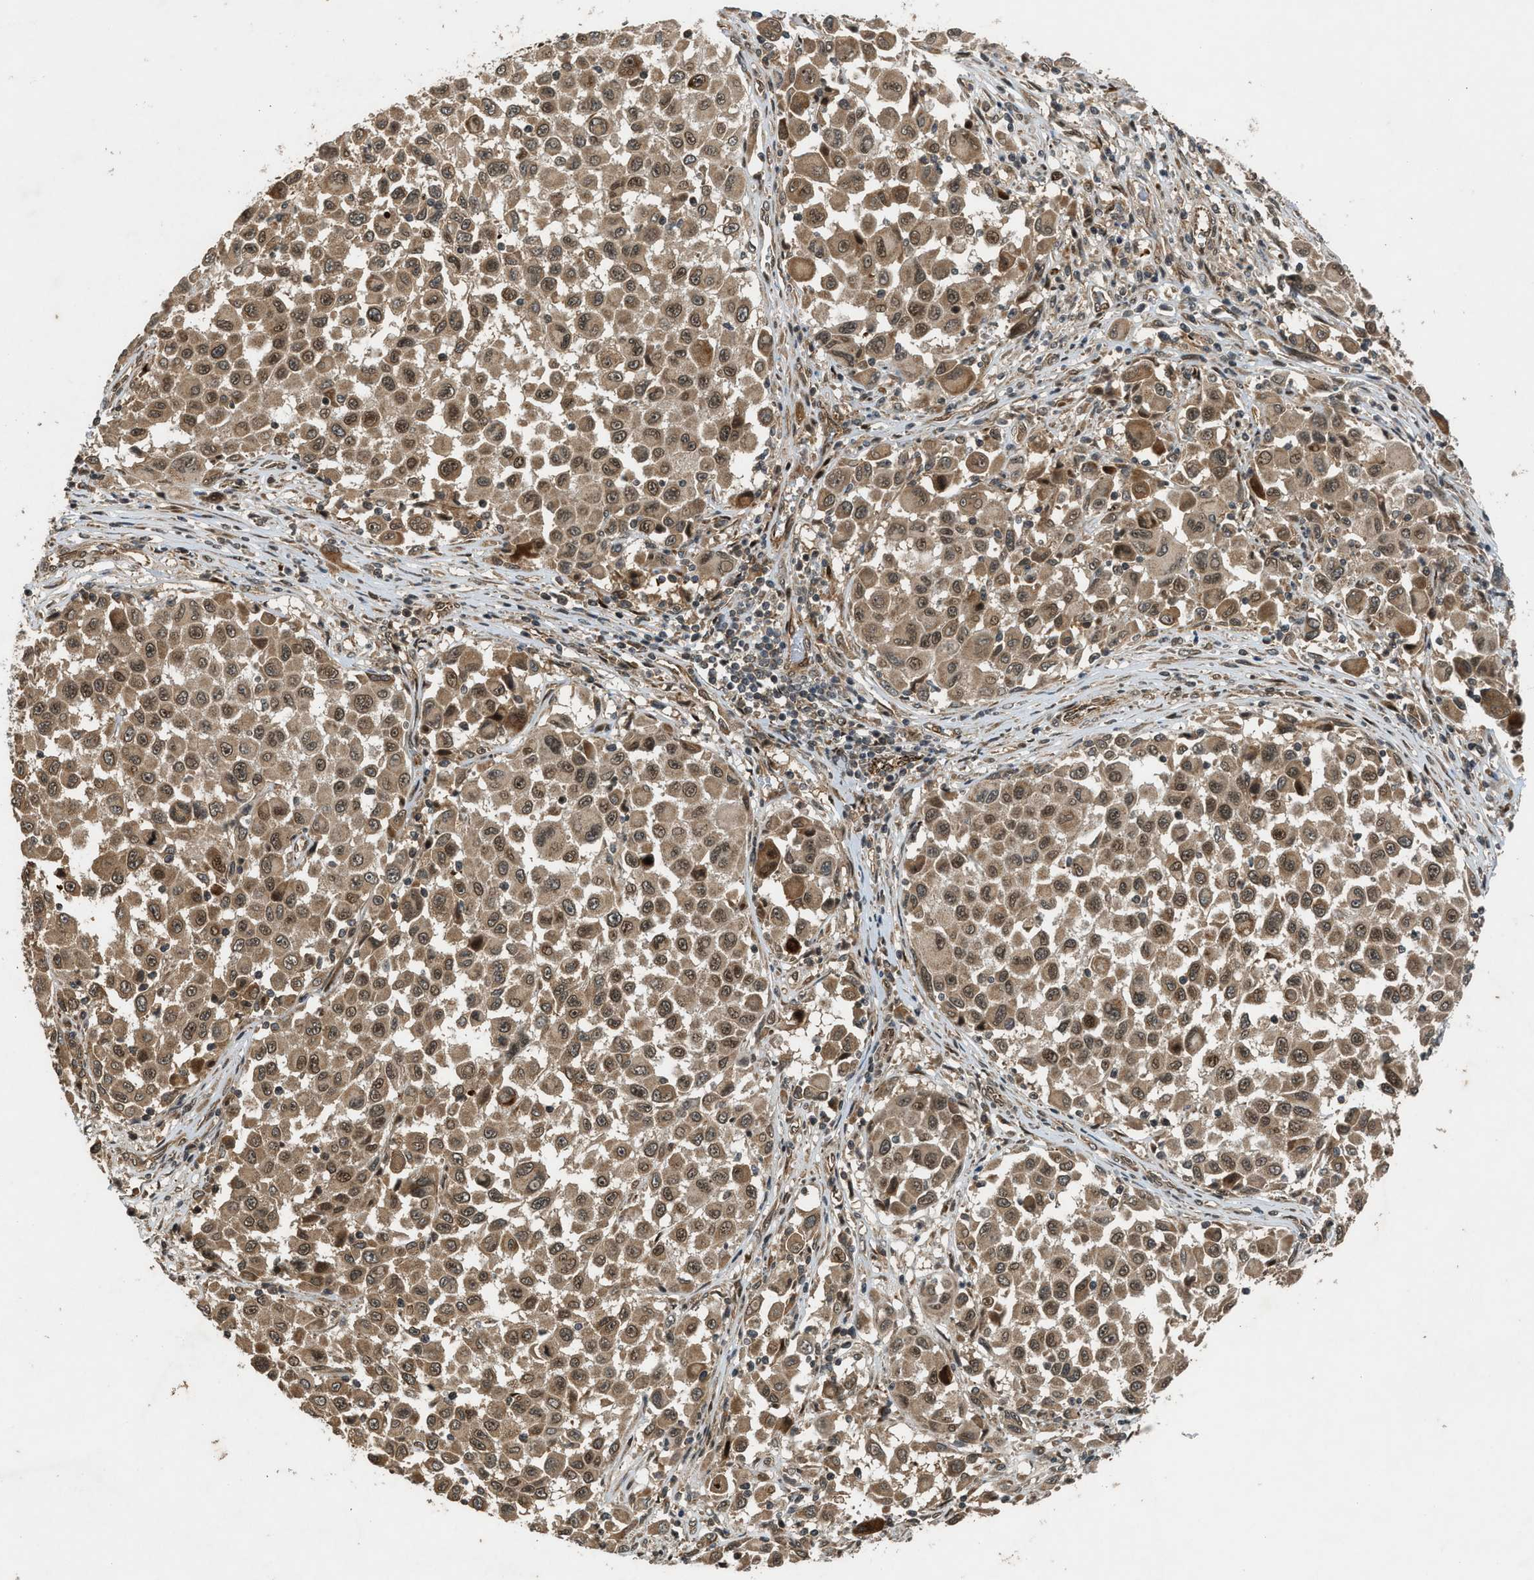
{"staining": {"intensity": "moderate", "quantity": ">75%", "location": "cytoplasmic/membranous,nuclear"}, "tissue": "melanoma", "cell_type": "Tumor cells", "image_type": "cancer", "snomed": [{"axis": "morphology", "description": "Malignant melanoma, Metastatic site"}, {"axis": "topography", "description": "Lymph node"}], "caption": "Moderate cytoplasmic/membranous and nuclear staining is identified in about >75% of tumor cells in melanoma.", "gene": "TXNL1", "patient": {"sex": "male", "age": 61}}